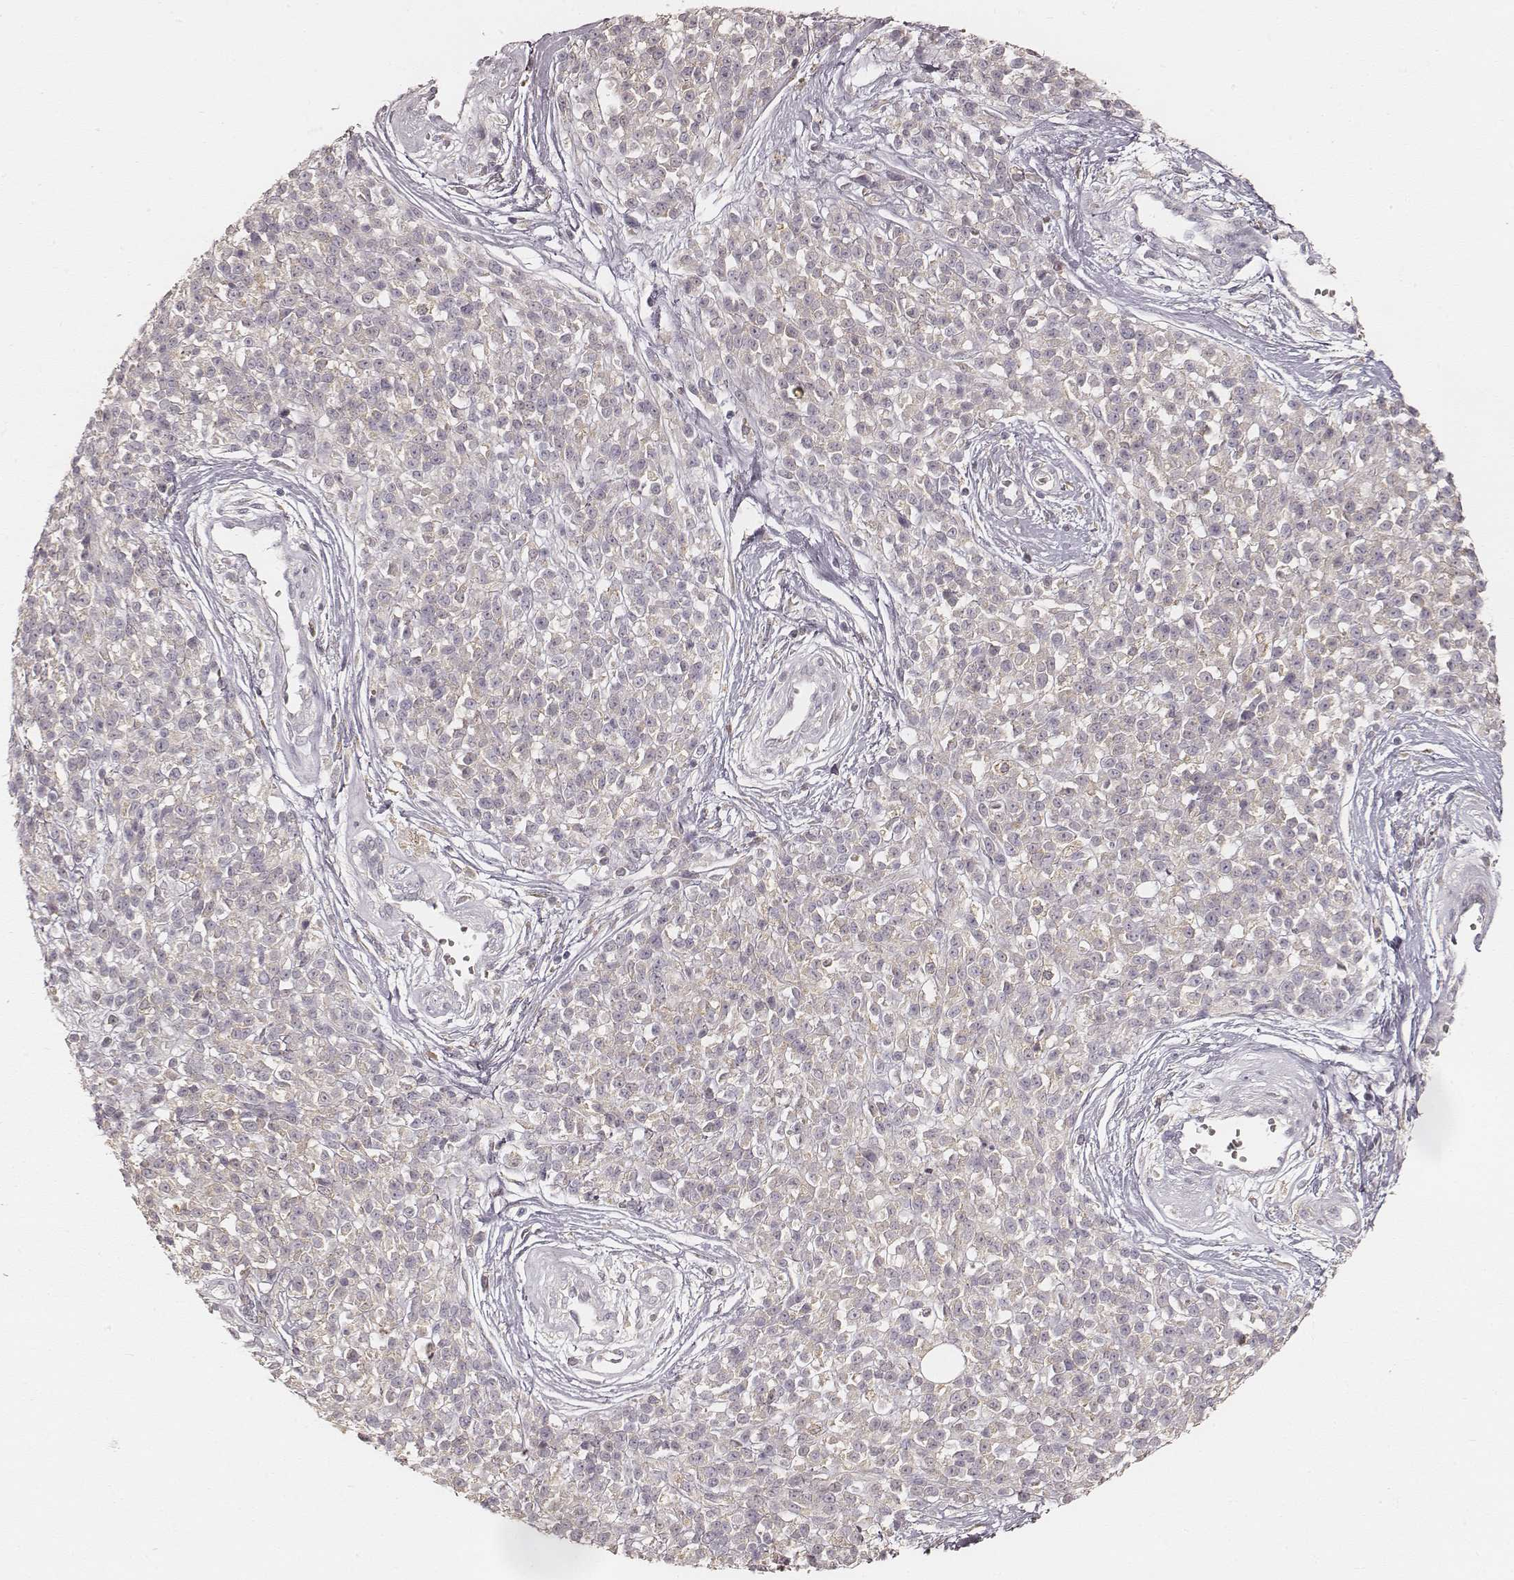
{"staining": {"intensity": "negative", "quantity": "none", "location": "none"}, "tissue": "melanoma", "cell_type": "Tumor cells", "image_type": "cancer", "snomed": [{"axis": "morphology", "description": "Malignant melanoma, NOS"}, {"axis": "topography", "description": "Skin"}, {"axis": "topography", "description": "Skin of trunk"}], "caption": "There is no significant positivity in tumor cells of malignant melanoma. (DAB IHC visualized using brightfield microscopy, high magnification).", "gene": "FMNL2", "patient": {"sex": "male", "age": 74}}